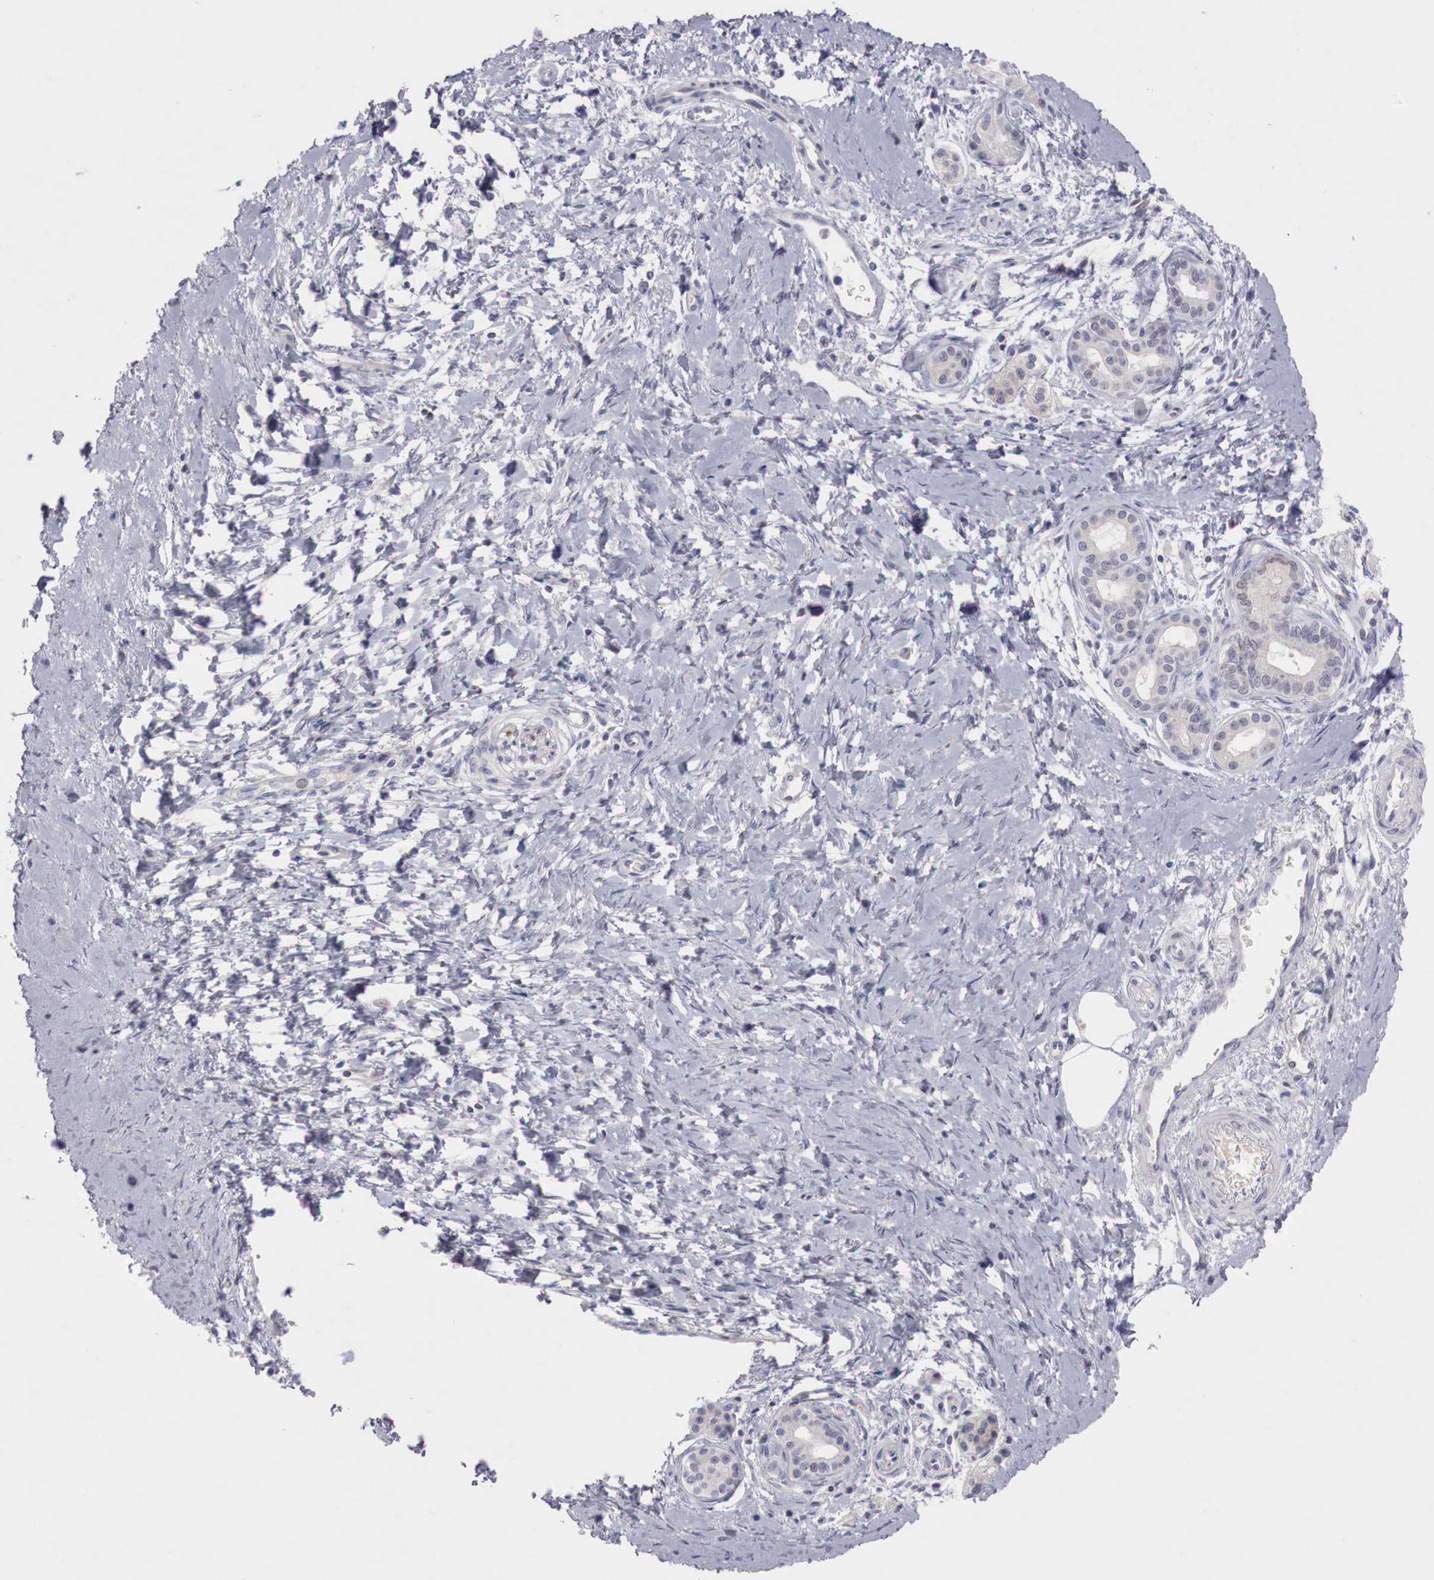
{"staining": {"intensity": "negative", "quantity": "none", "location": "none"}, "tissue": "pancreatic cancer", "cell_type": "Tumor cells", "image_type": "cancer", "snomed": [{"axis": "morphology", "description": "Adenocarcinoma, NOS"}, {"axis": "topography", "description": "Pancreas"}], "caption": "The immunohistochemistry (IHC) photomicrograph has no significant positivity in tumor cells of pancreatic adenocarcinoma tissue.", "gene": "GATA1", "patient": {"sex": "female", "age": 66}}